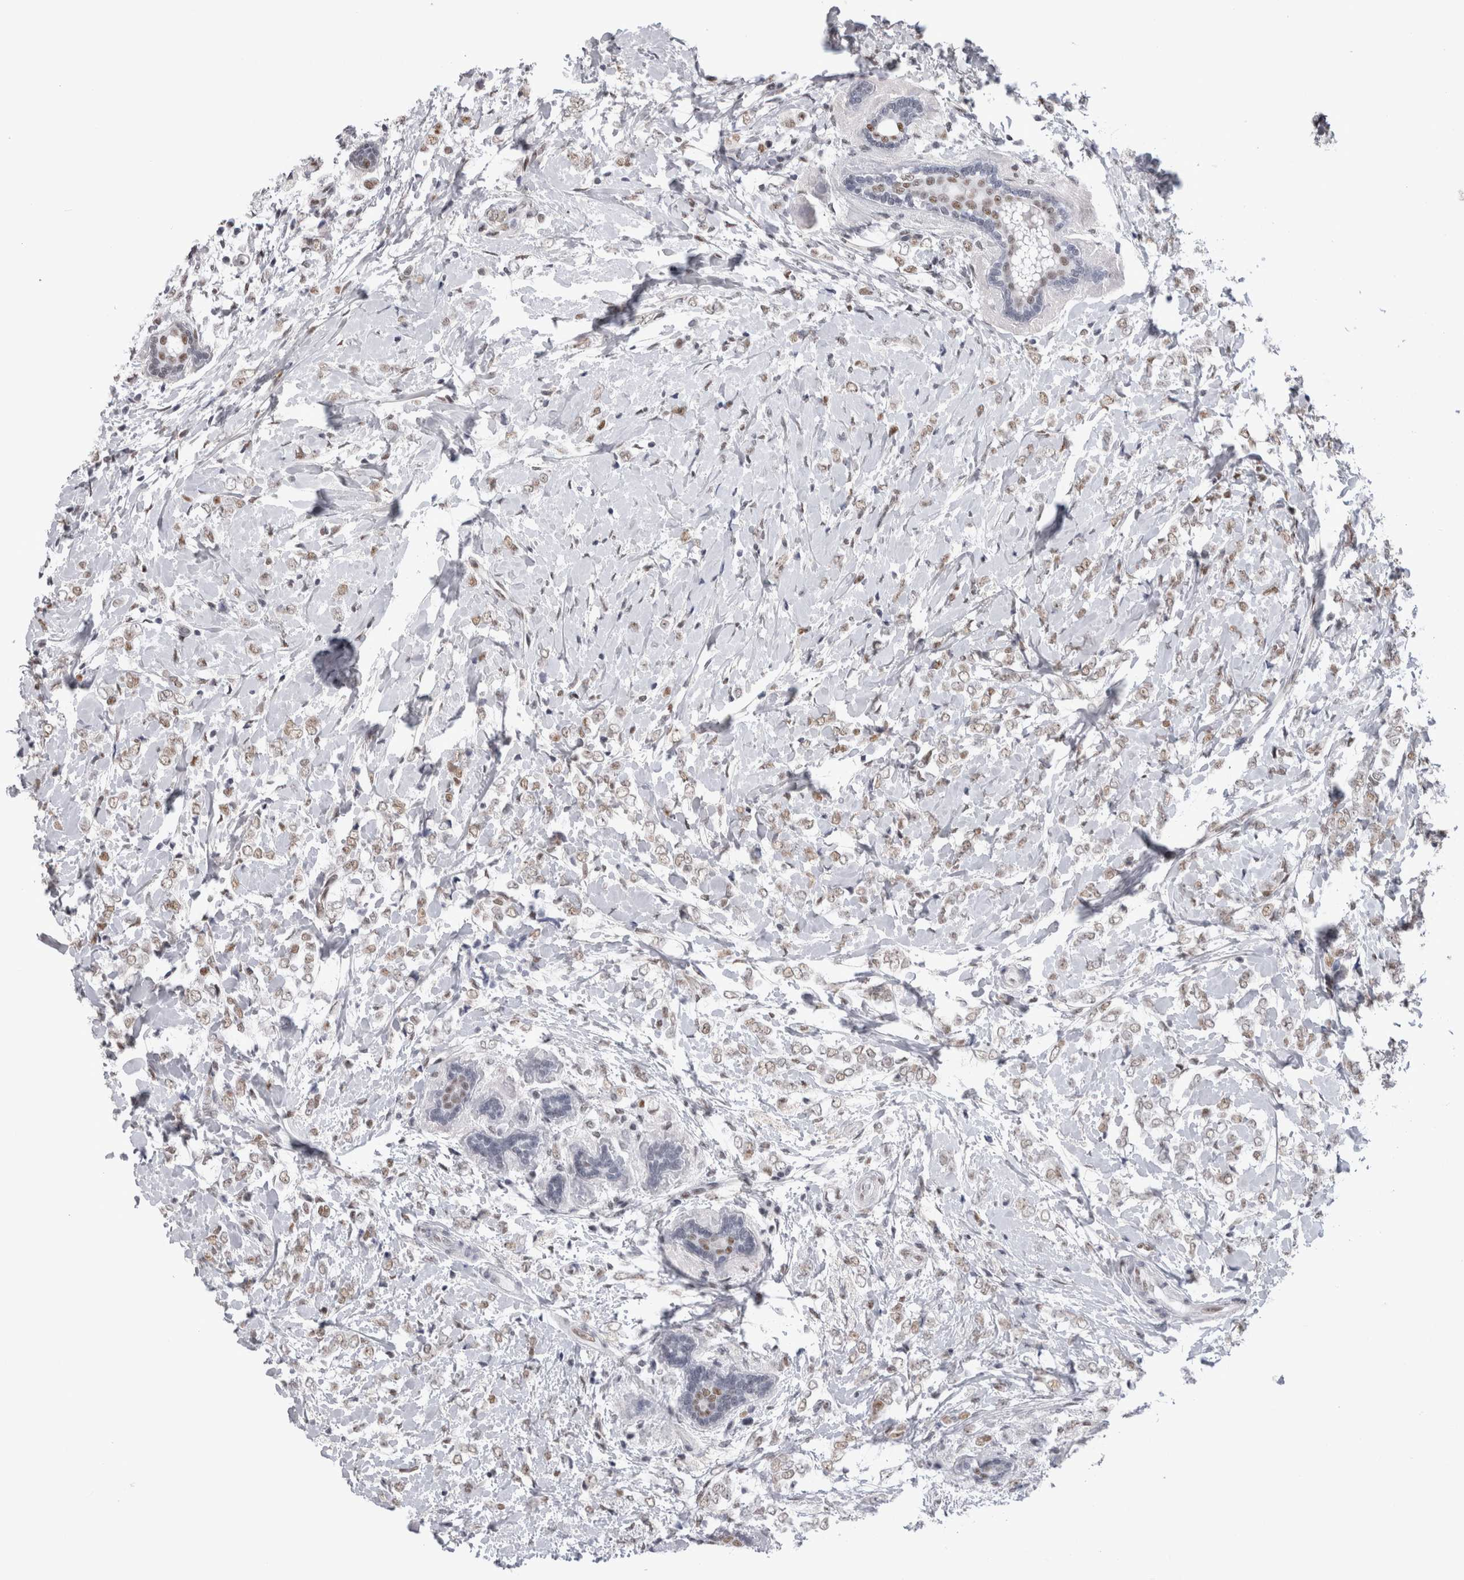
{"staining": {"intensity": "weak", "quantity": "25%-75%", "location": "nuclear"}, "tissue": "breast cancer", "cell_type": "Tumor cells", "image_type": "cancer", "snomed": [{"axis": "morphology", "description": "Normal tissue, NOS"}, {"axis": "morphology", "description": "Lobular carcinoma"}, {"axis": "topography", "description": "Breast"}], "caption": "About 25%-75% of tumor cells in breast cancer demonstrate weak nuclear protein positivity as visualized by brown immunohistochemical staining.", "gene": "API5", "patient": {"sex": "female", "age": 47}}